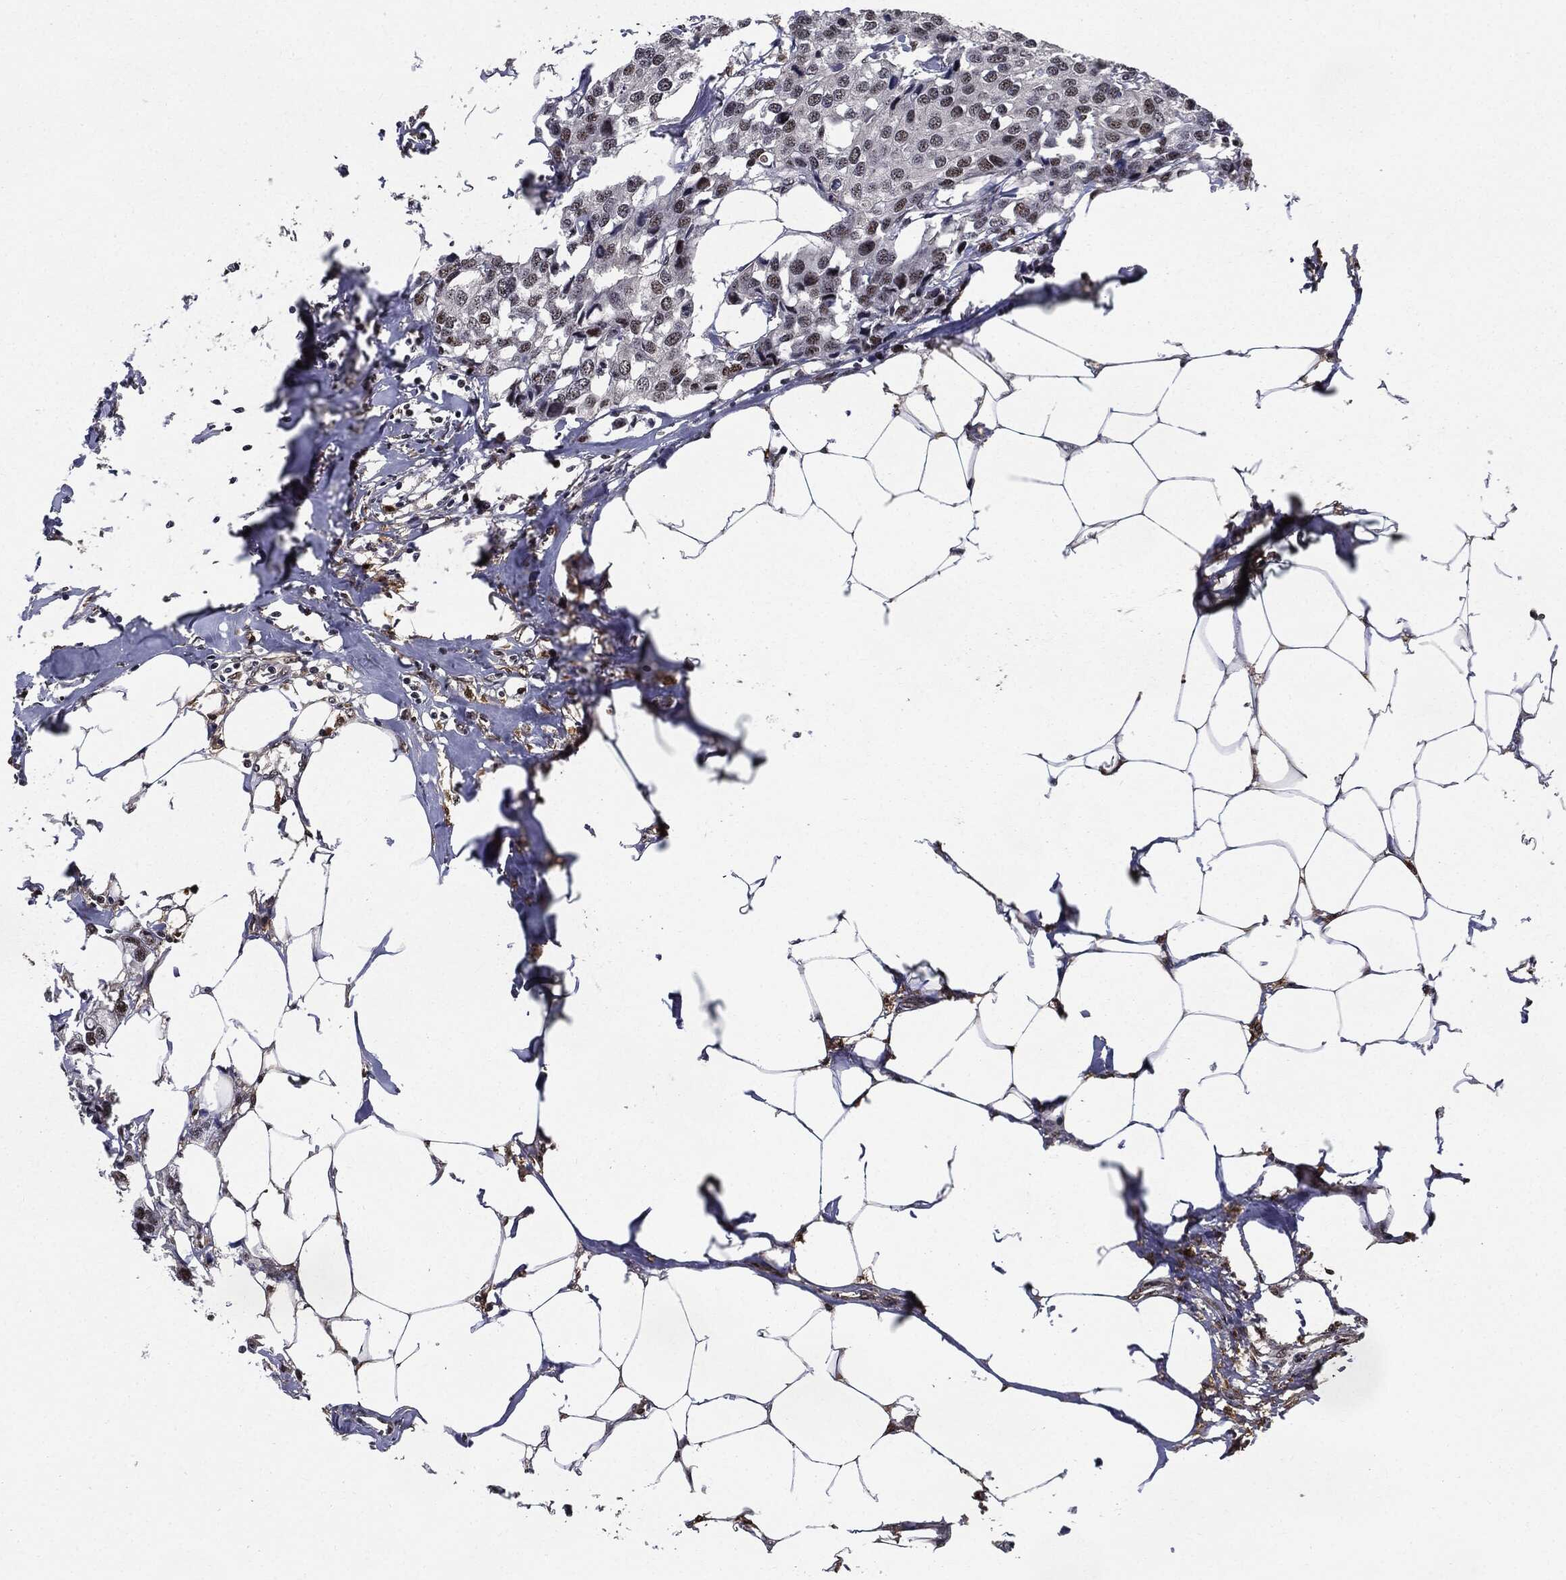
{"staining": {"intensity": "moderate", "quantity": "25%-75%", "location": "nuclear"}, "tissue": "breast cancer", "cell_type": "Tumor cells", "image_type": "cancer", "snomed": [{"axis": "morphology", "description": "Duct carcinoma"}, {"axis": "topography", "description": "Breast"}], "caption": "Tumor cells show medium levels of moderate nuclear positivity in approximately 25%-75% of cells in human breast cancer (intraductal carcinoma). Nuclei are stained in blue.", "gene": "JUN", "patient": {"sex": "female", "age": 80}}